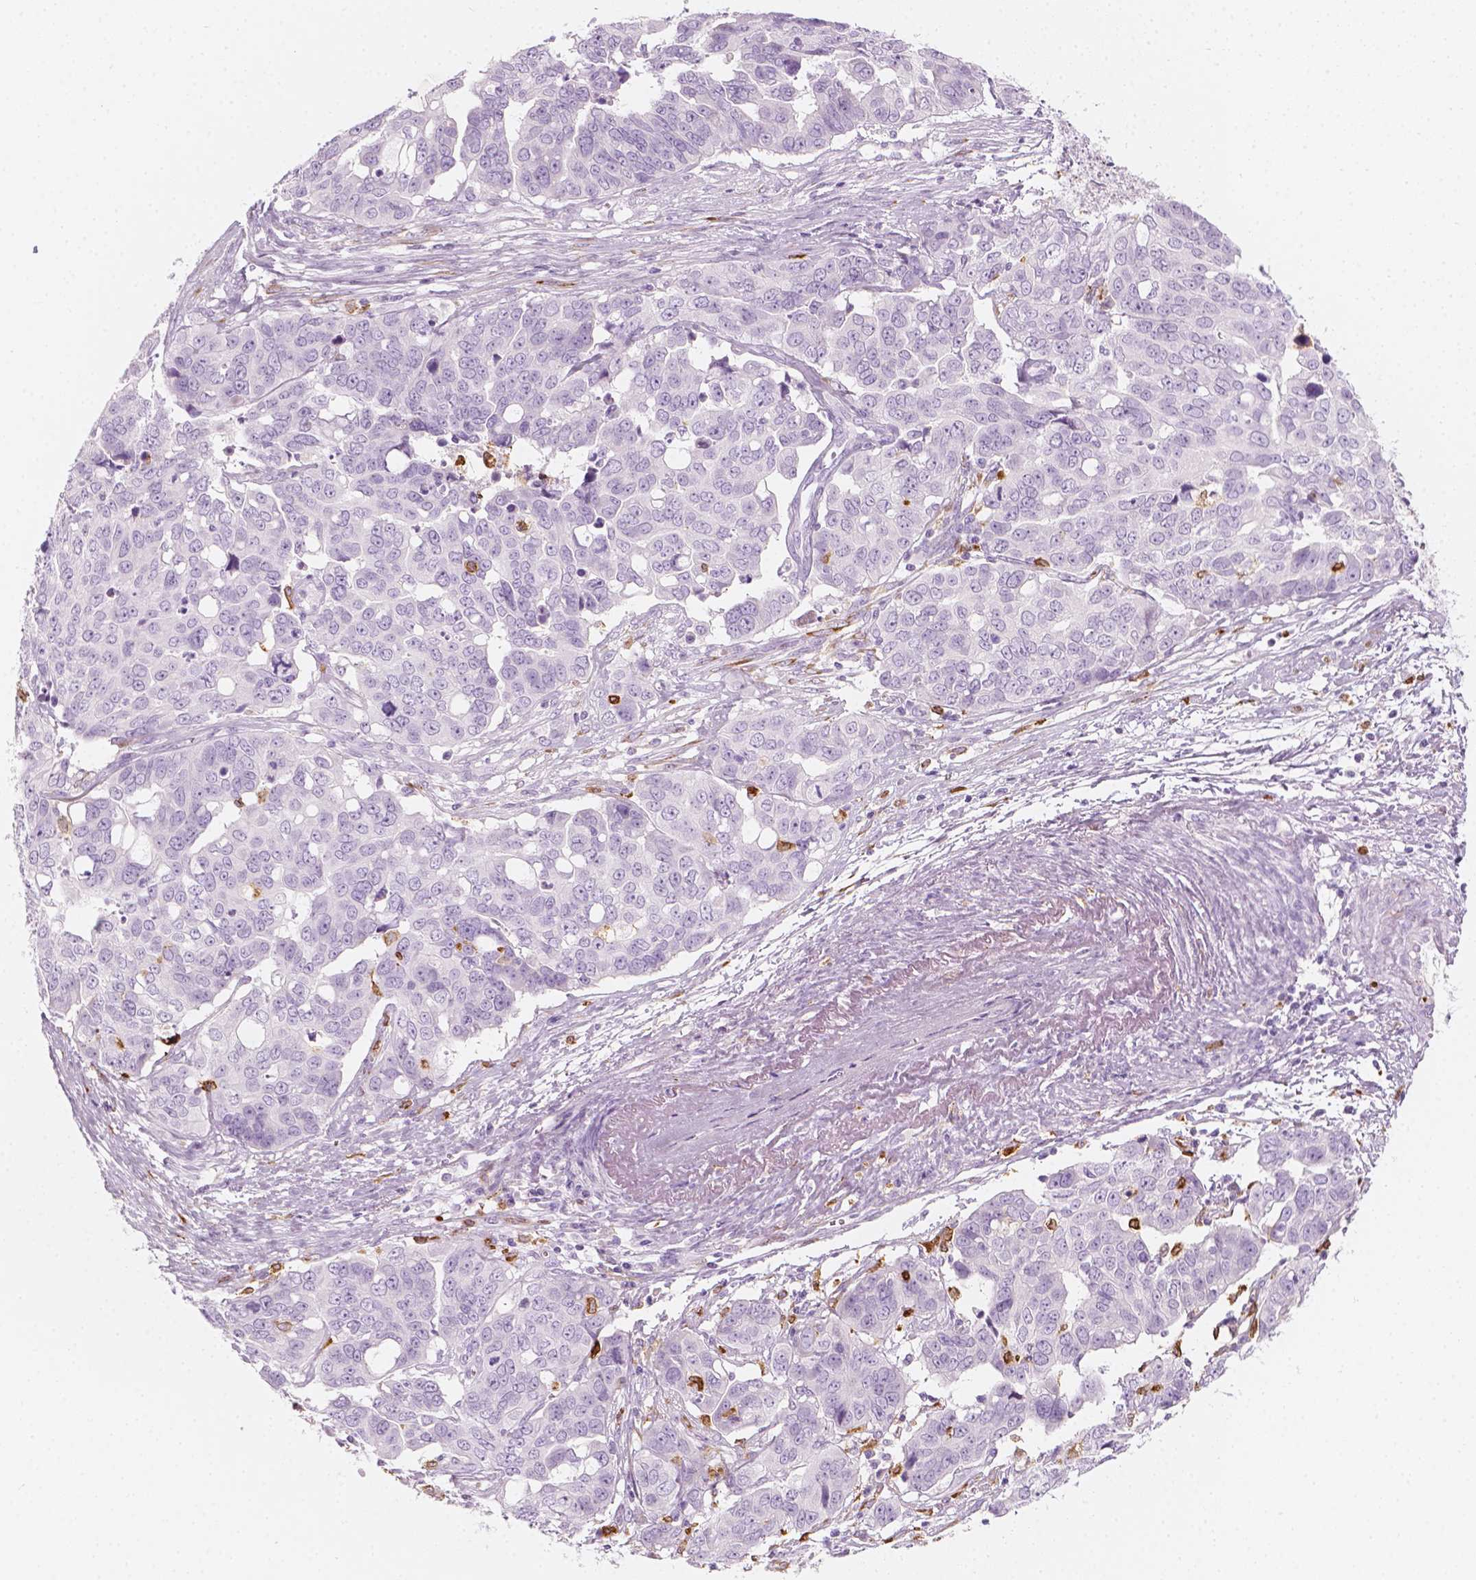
{"staining": {"intensity": "negative", "quantity": "none", "location": "none"}, "tissue": "ovarian cancer", "cell_type": "Tumor cells", "image_type": "cancer", "snomed": [{"axis": "morphology", "description": "Carcinoma, endometroid"}, {"axis": "topography", "description": "Ovary"}], "caption": "Tumor cells are negative for protein expression in human ovarian cancer (endometroid carcinoma). Nuclei are stained in blue.", "gene": "CES1", "patient": {"sex": "female", "age": 78}}